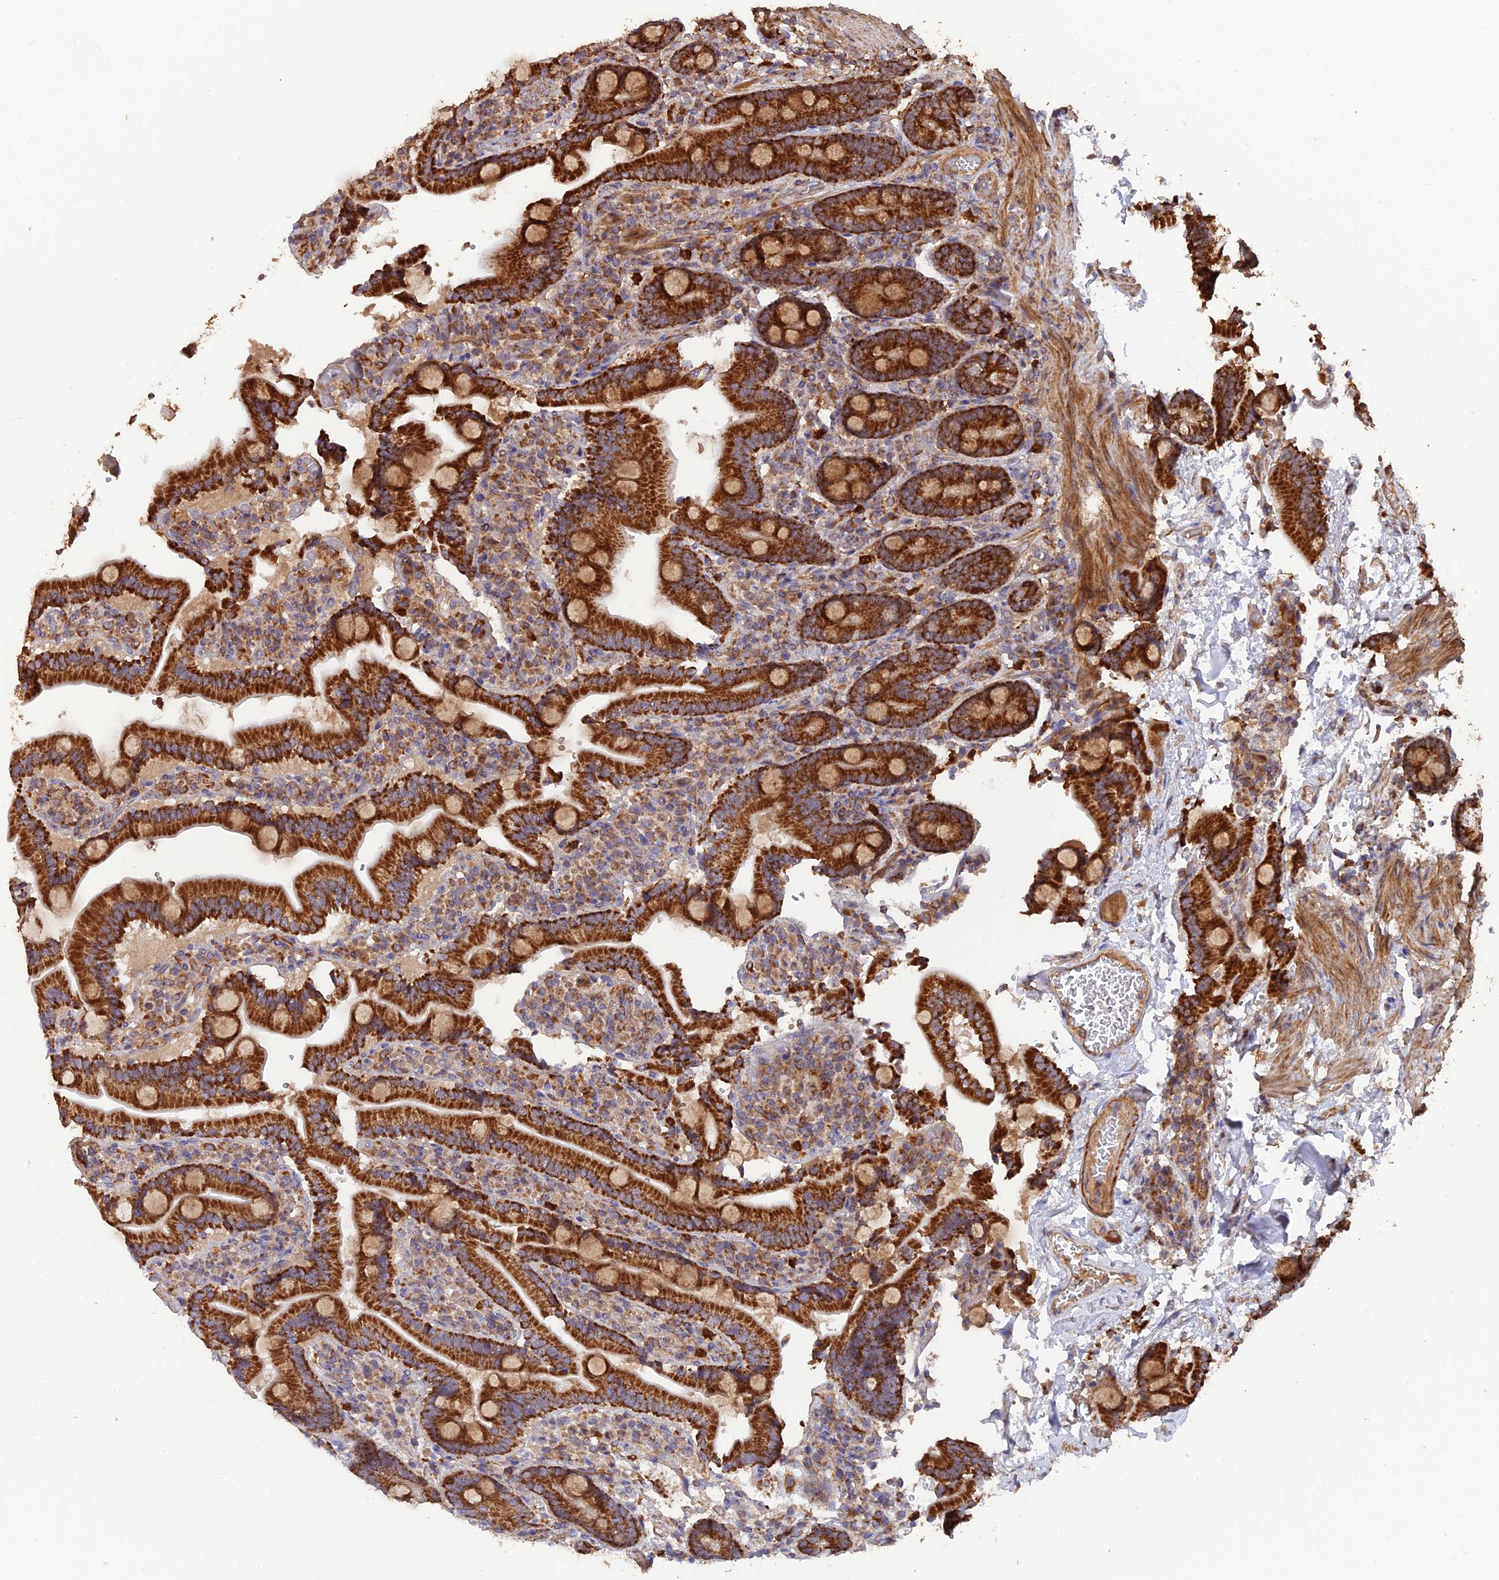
{"staining": {"intensity": "strong", "quantity": ">75%", "location": "cytoplasmic/membranous"}, "tissue": "duodenum", "cell_type": "Glandular cells", "image_type": "normal", "snomed": [{"axis": "morphology", "description": "Normal tissue, NOS"}, {"axis": "topography", "description": "Duodenum"}], "caption": "The immunohistochemical stain highlights strong cytoplasmic/membranous staining in glandular cells of normal duodenum.", "gene": "IFT22", "patient": {"sex": "female", "age": 62}}